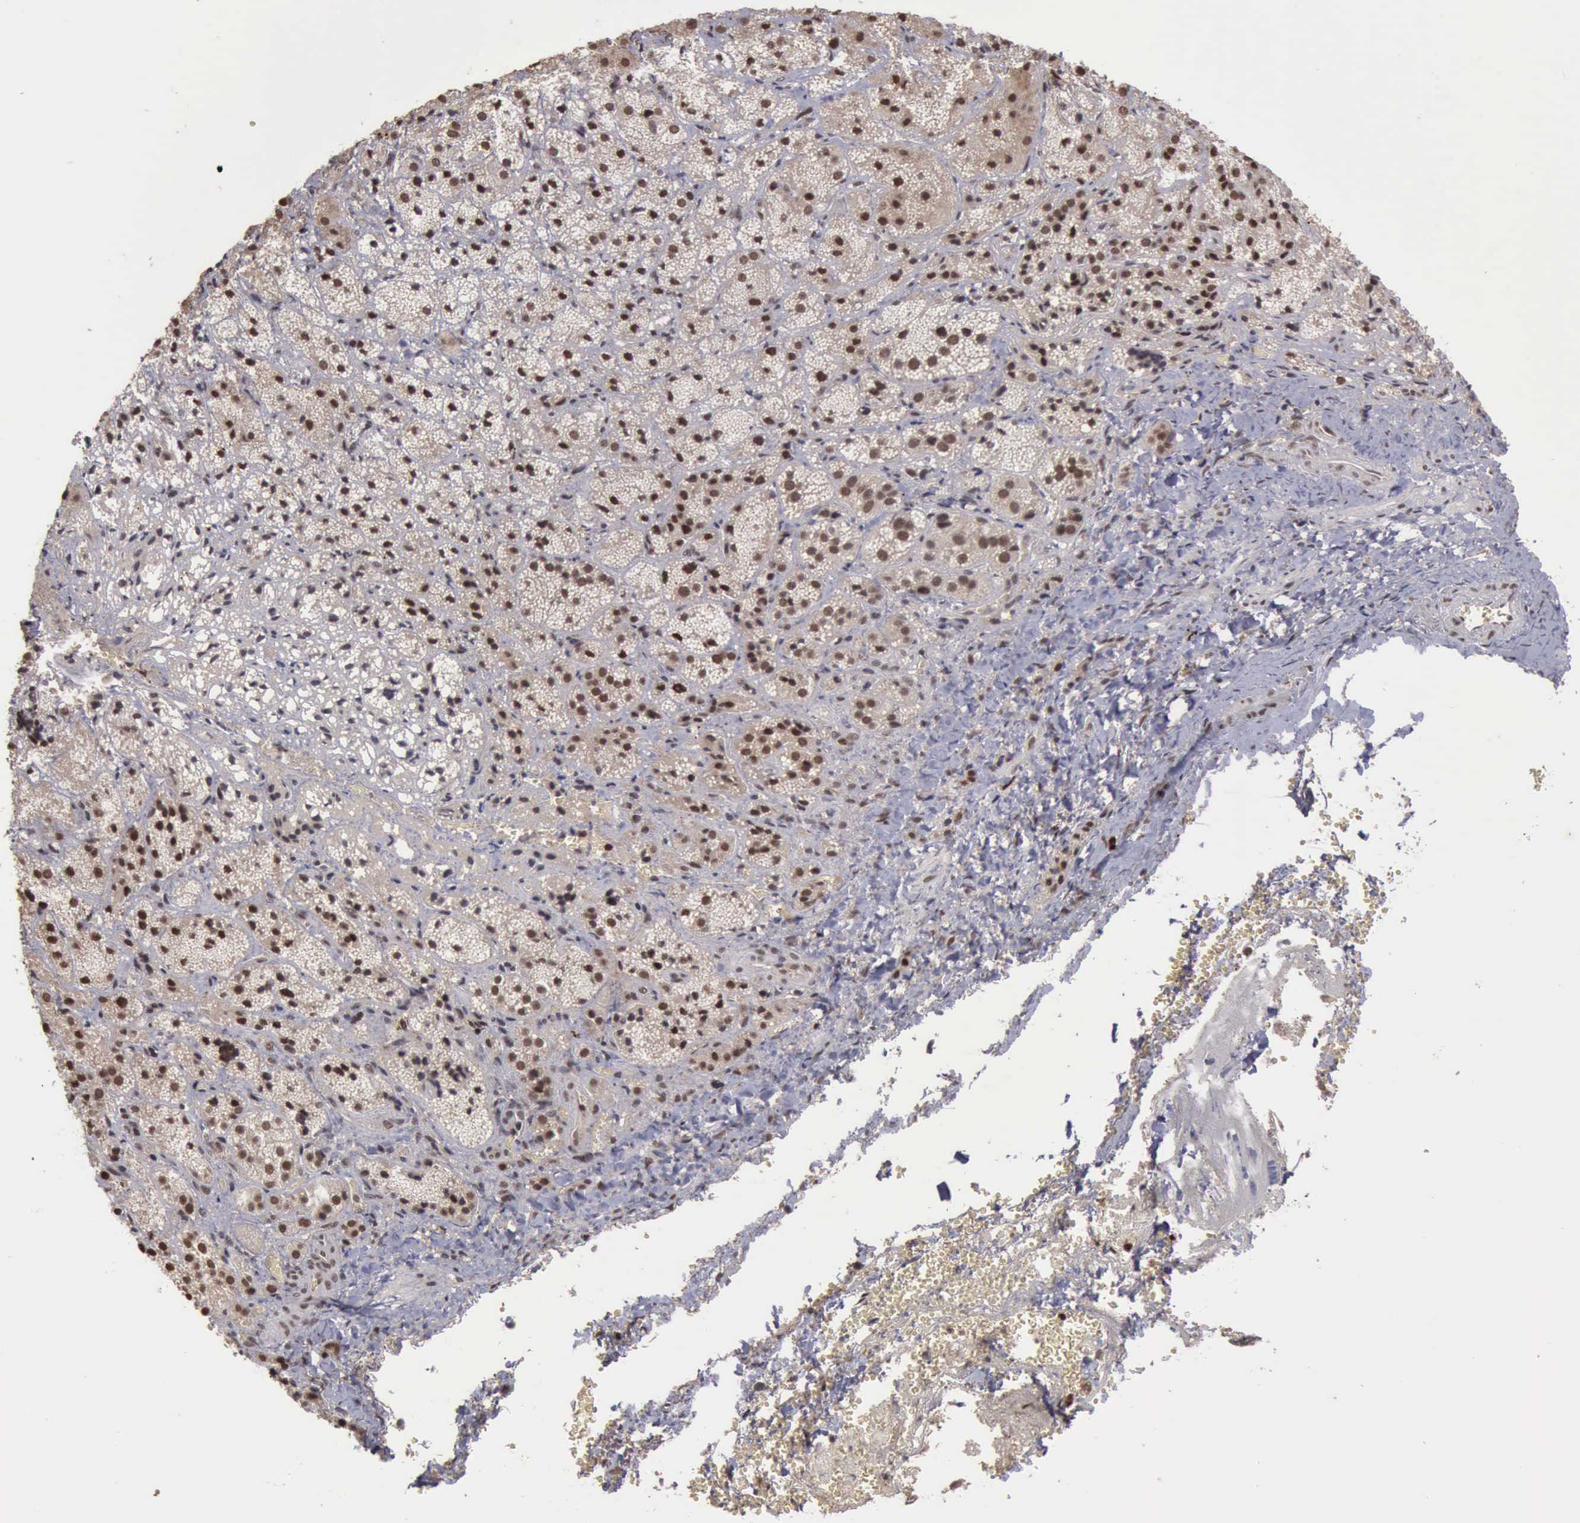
{"staining": {"intensity": "moderate", "quantity": ">75%", "location": "nuclear"}, "tissue": "adrenal gland", "cell_type": "Glandular cells", "image_type": "normal", "snomed": [{"axis": "morphology", "description": "Normal tissue, NOS"}, {"axis": "topography", "description": "Adrenal gland"}], "caption": "Immunohistochemistry (IHC) histopathology image of benign adrenal gland: human adrenal gland stained using IHC displays medium levels of moderate protein expression localized specifically in the nuclear of glandular cells, appearing as a nuclear brown color.", "gene": "TRMT2A", "patient": {"sex": "female", "age": 71}}